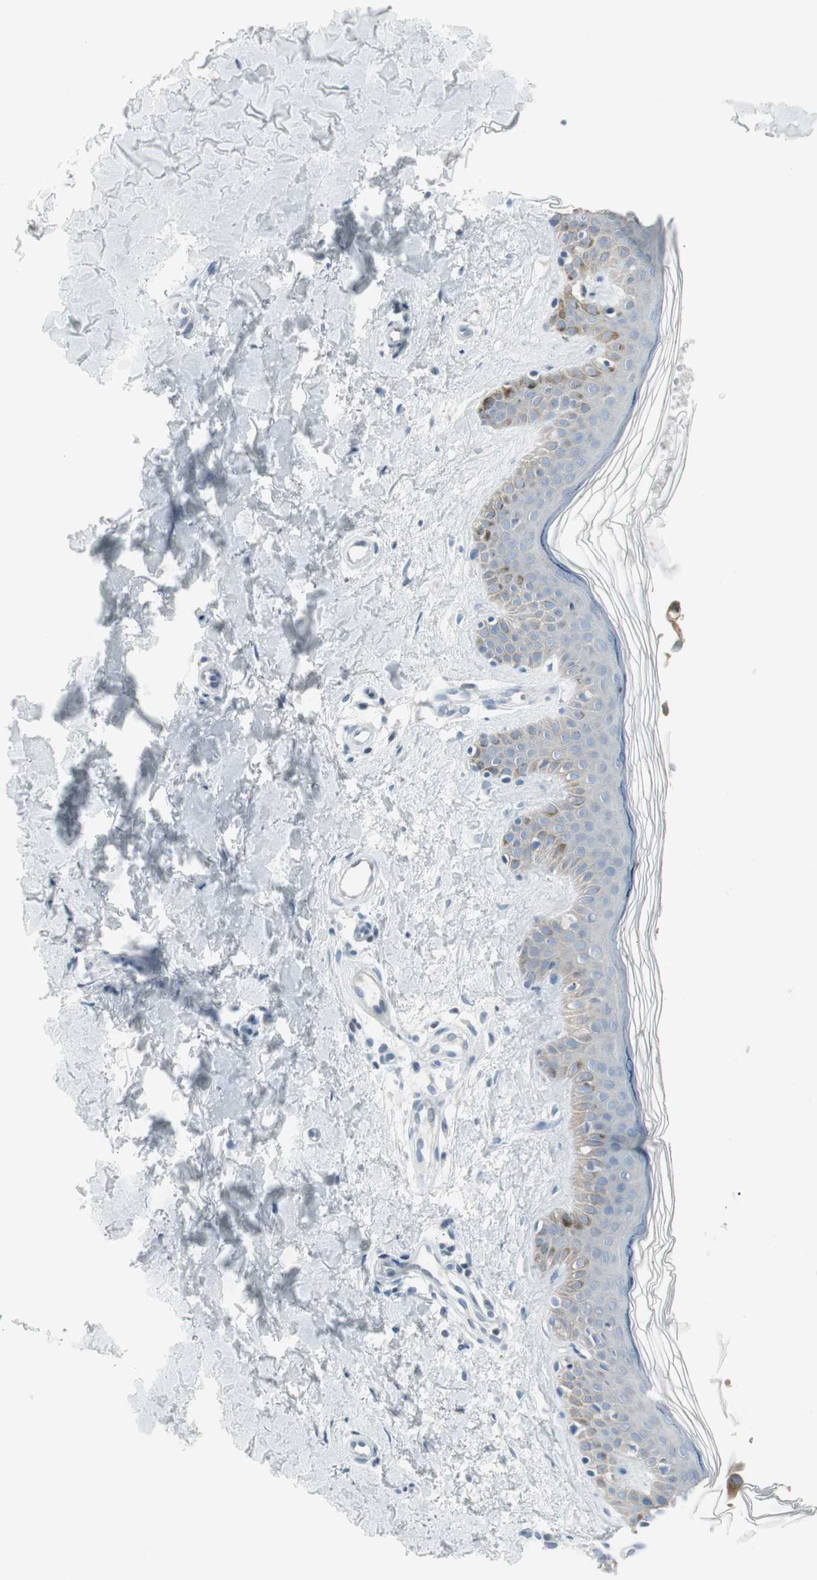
{"staining": {"intensity": "negative", "quantity": "none", "location": "none"}, "tissue": "skin", "cell_type": "Fibroblasts", "image_type": "normal", "snomed": [{"axis": "morphology", "description": "Normal tissue, NOS"}, {"axis": "topography", "description": "Skin"}], "caption": "This histopathology image is of benign skin stained with immunohistochemistry to label a protein in brown with the nuclei are counter-stained blue. There is no positivity in fibroblasts.", "gene": "AGR2", "patient": {"sex": "male", "age": 67}}